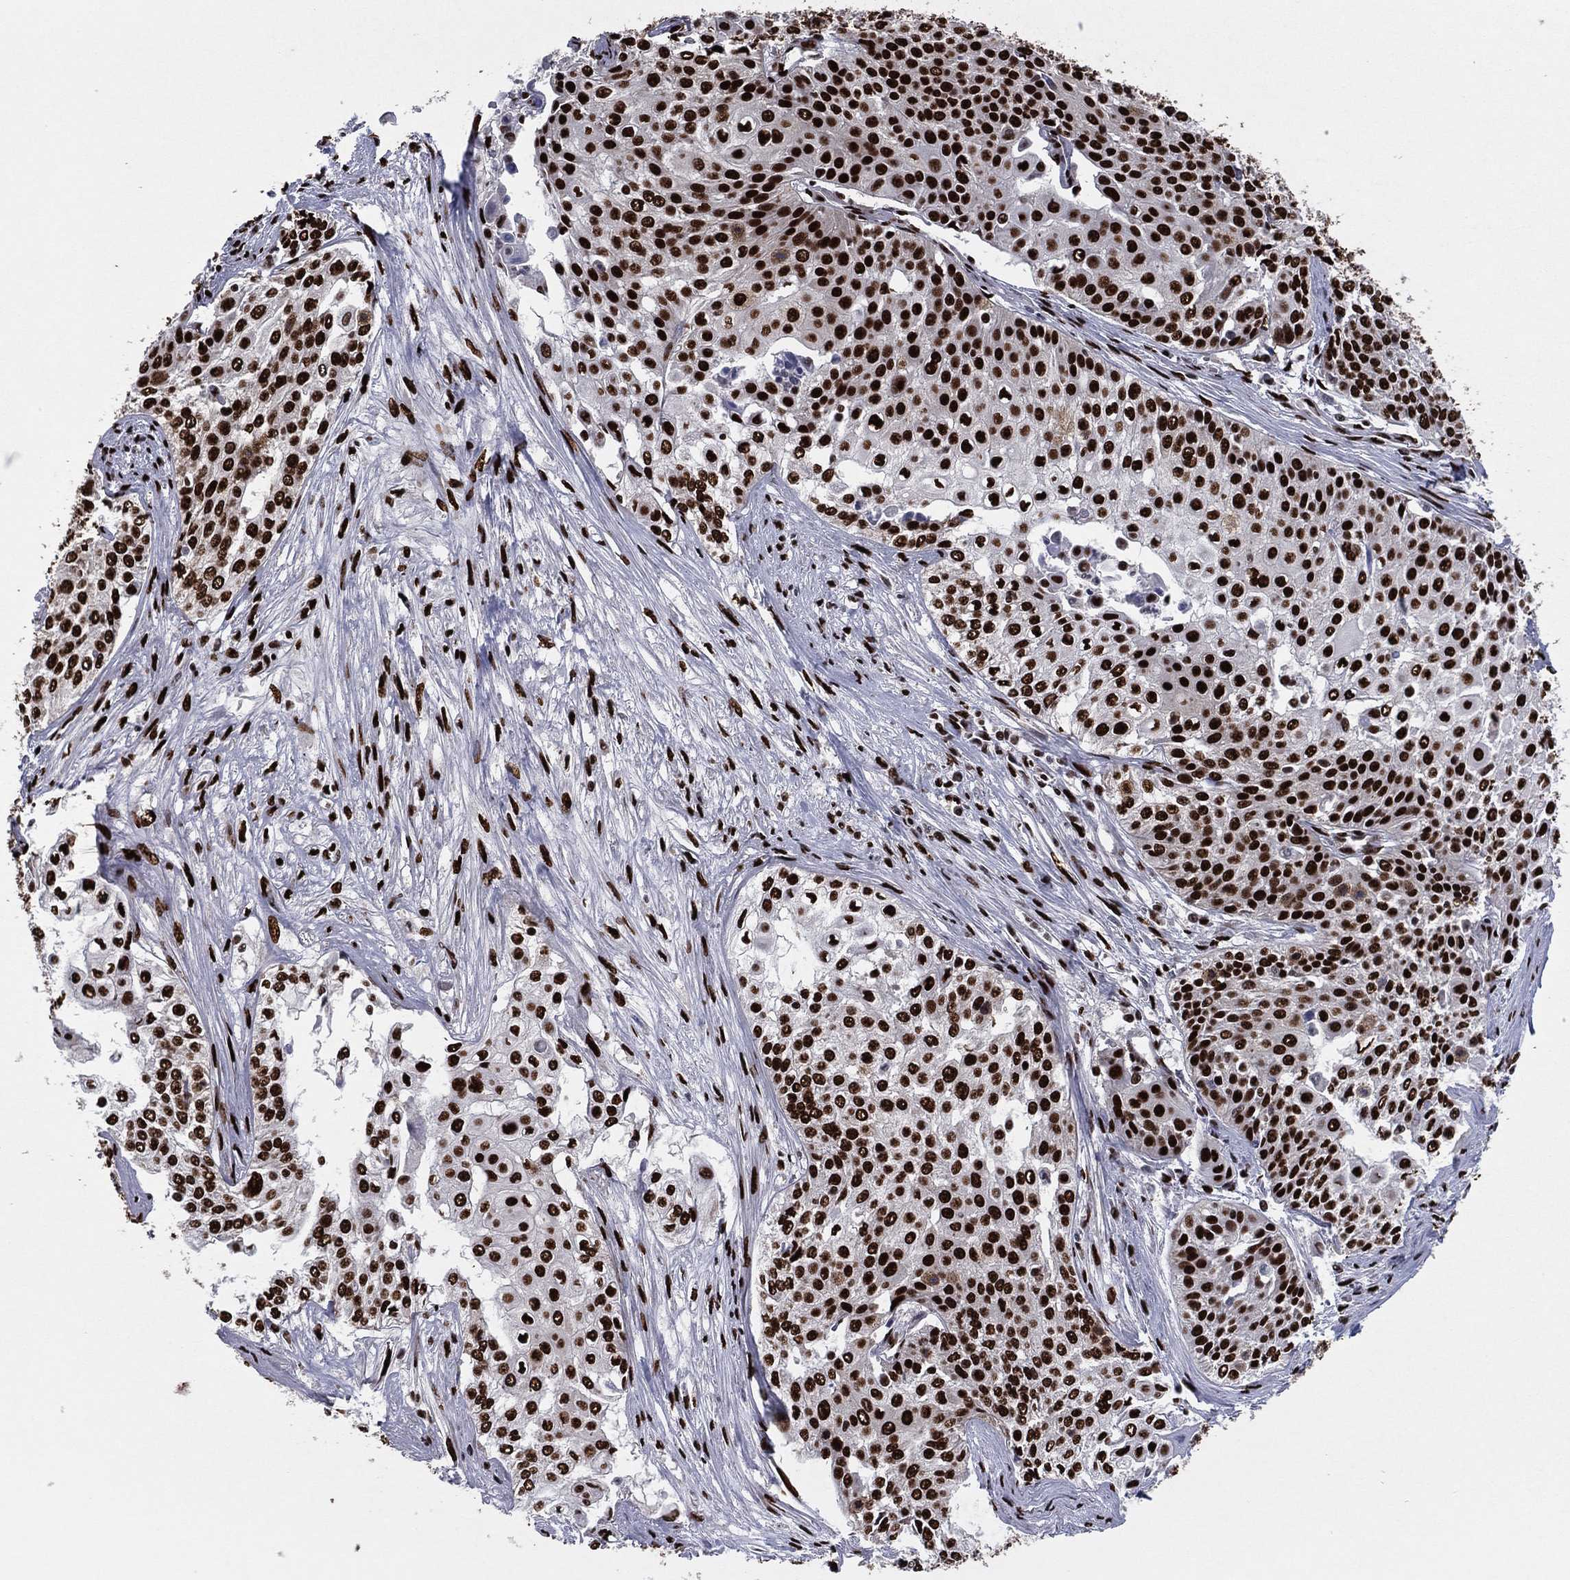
{"staining": {"intensity": "strong", "quantity": ">75%", "location": "nuclear"}, "tissue": "cervical cancer", "cell_type": "Tumor cells", "image_type": "cancer", "snomed": [{"axis": "morphology", "description": "Squamous cell carcinoma, NOS"}, {"axis": "topography", "description": "Cervix"}], "caption": "Squamous cell carcinoma (cervical) stained with a brown dye reveals strong nuclear positive staining in about >75% of tumor cells.", "gene": "TP53BP1", "patient": {"sex": "female", "age": 39}}